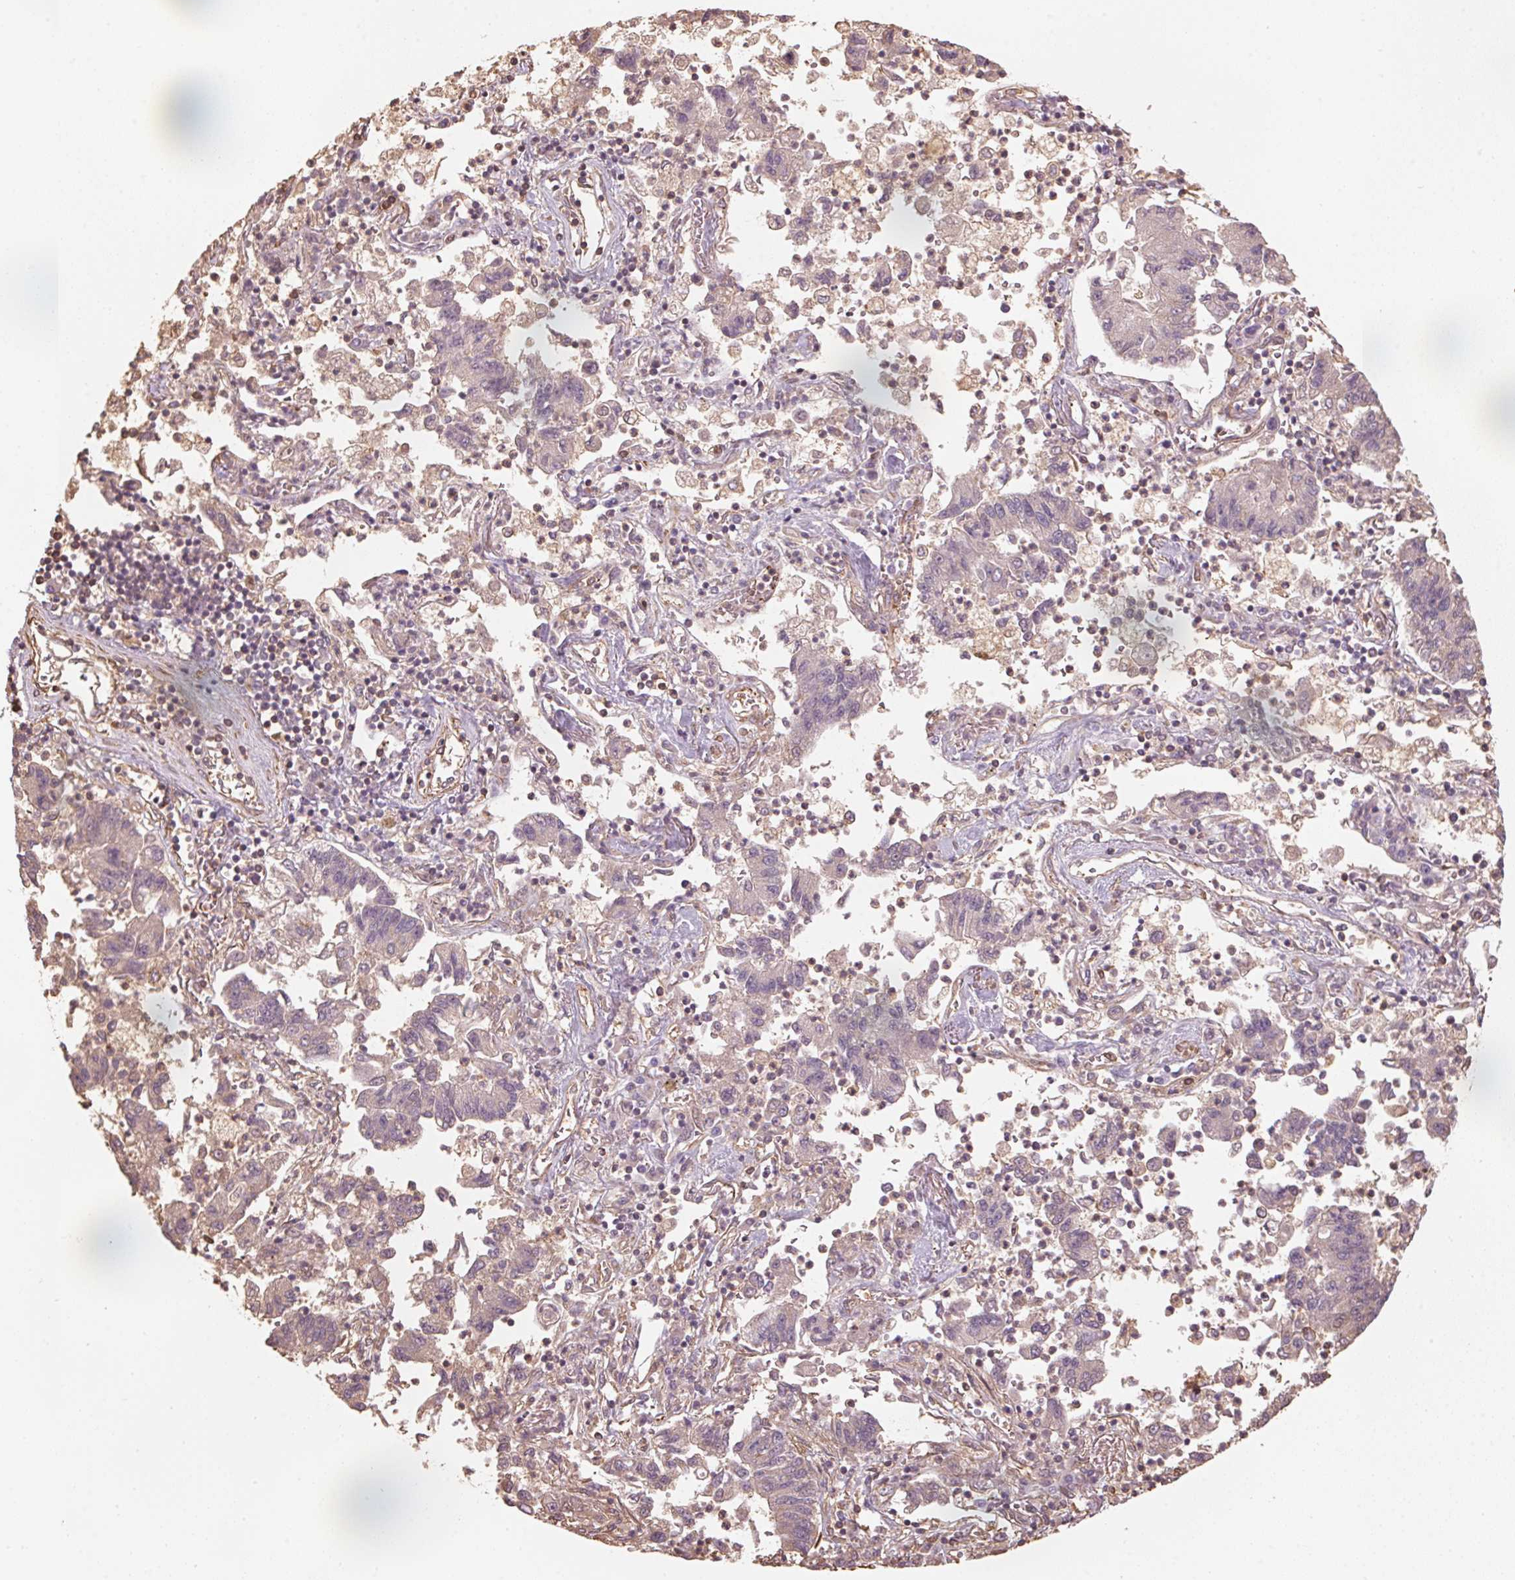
{"staining": {"intensity": "negative", "quantity": "none", "location": "none"}, "tissue": "lung cancer", "cell_type": "Tumor cells", "image_type": "cancer", "snomed": [{"axis": "morphology", "description": "Adenocarcinoma, NOS"}, {"axis": "topography", "description": "Lung"}], "caption": "Histopathology image shows no protein expression in tumor cells of lung cancer tissue.", "gene": "QDPR", "patient": {"sex": "female", "age": 57}}